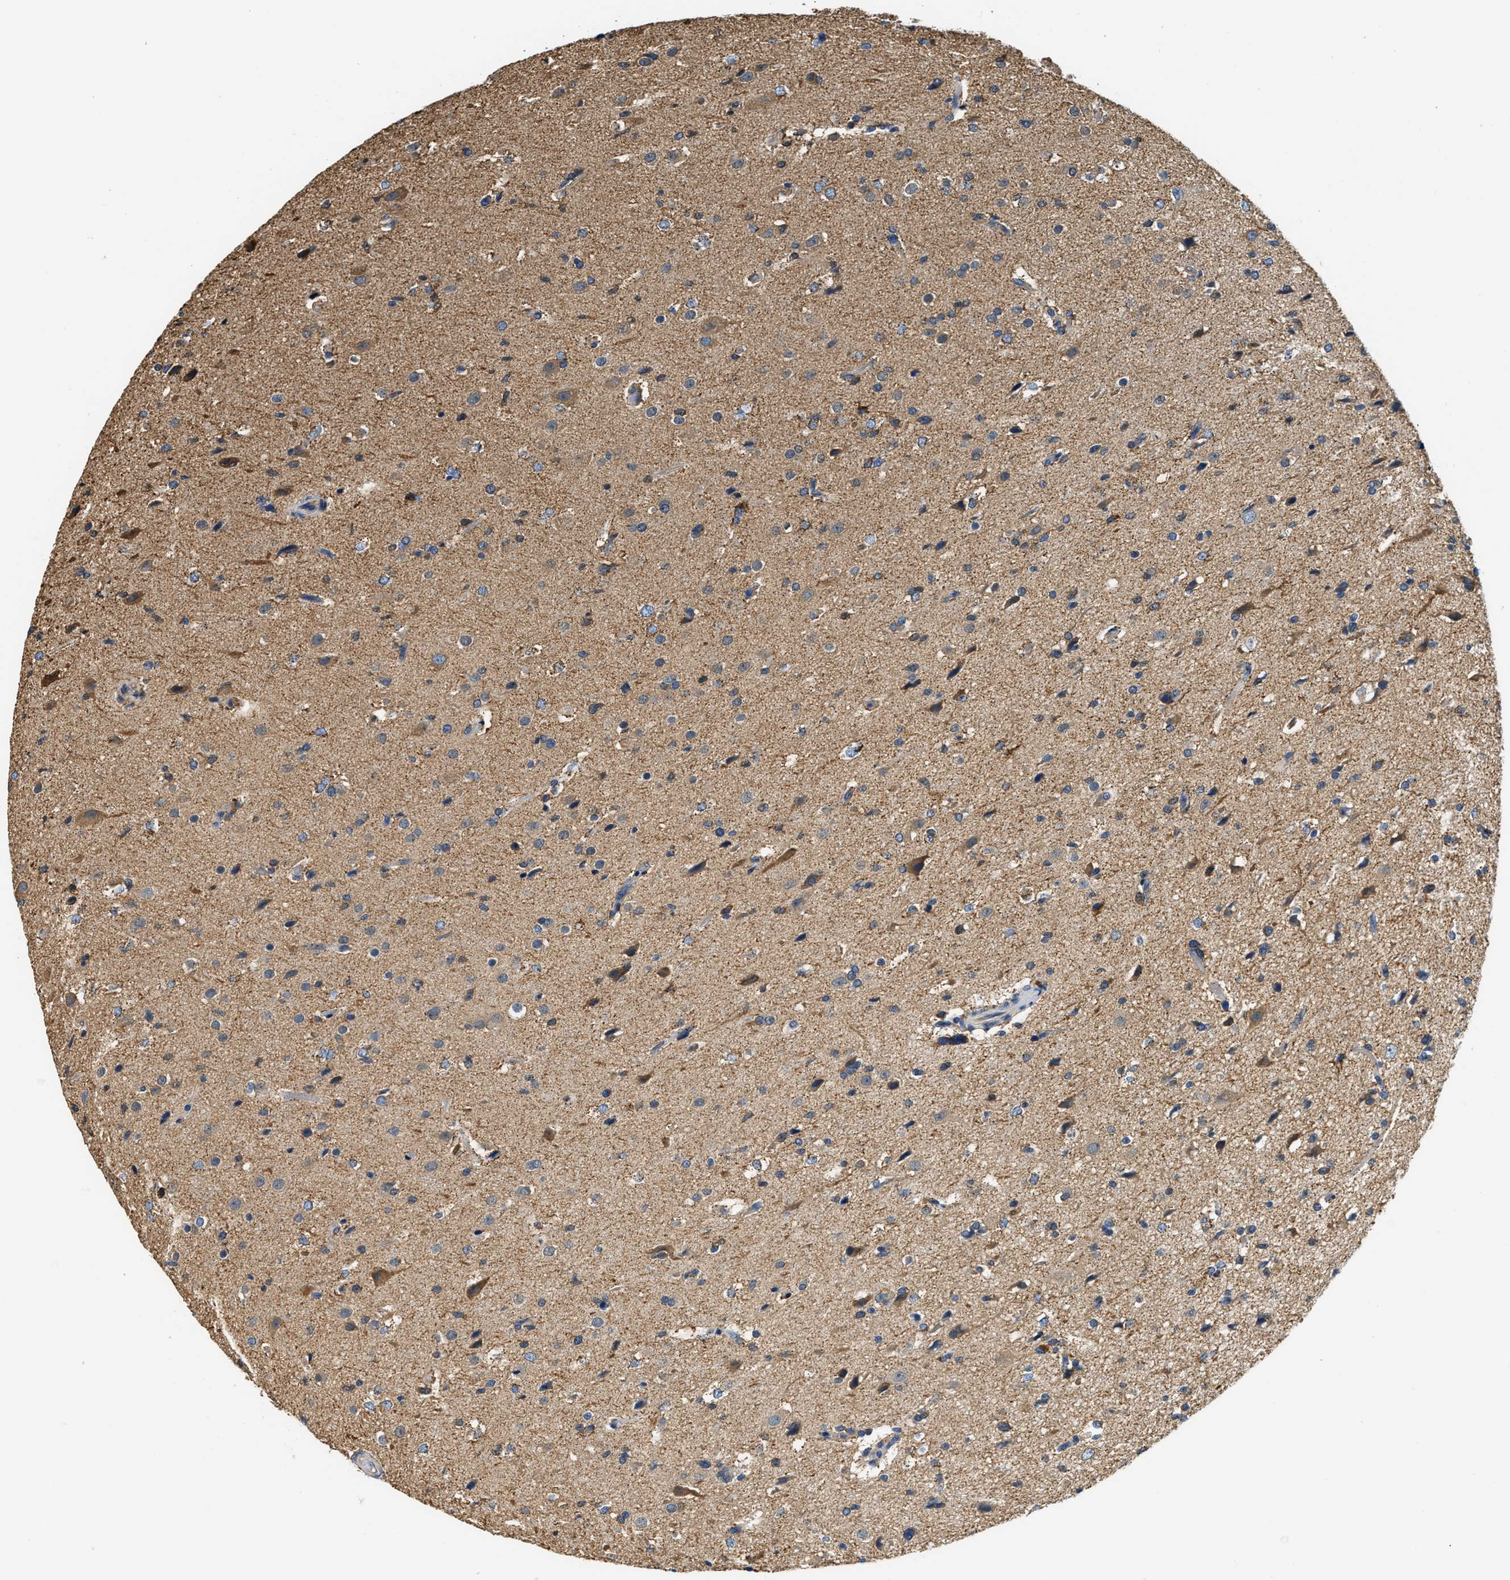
{"staining": {"intensity": "negative", "quantity": "none", "location": "none"}, "tissue": "glioma", "cell_type": "Tumor cells", "image_type": "cancer", "snomed": [{"axis": "morphology", "description": "Glioma, malignant, High grade"}, {"axis": "topography", "description": "Brain"}], "caption": "Tumor cells show no significant protein positivity in high-grade glioma (malignant).", "gene": "PPP2R1B", "patient": {"sex": "male", "age": 33}}